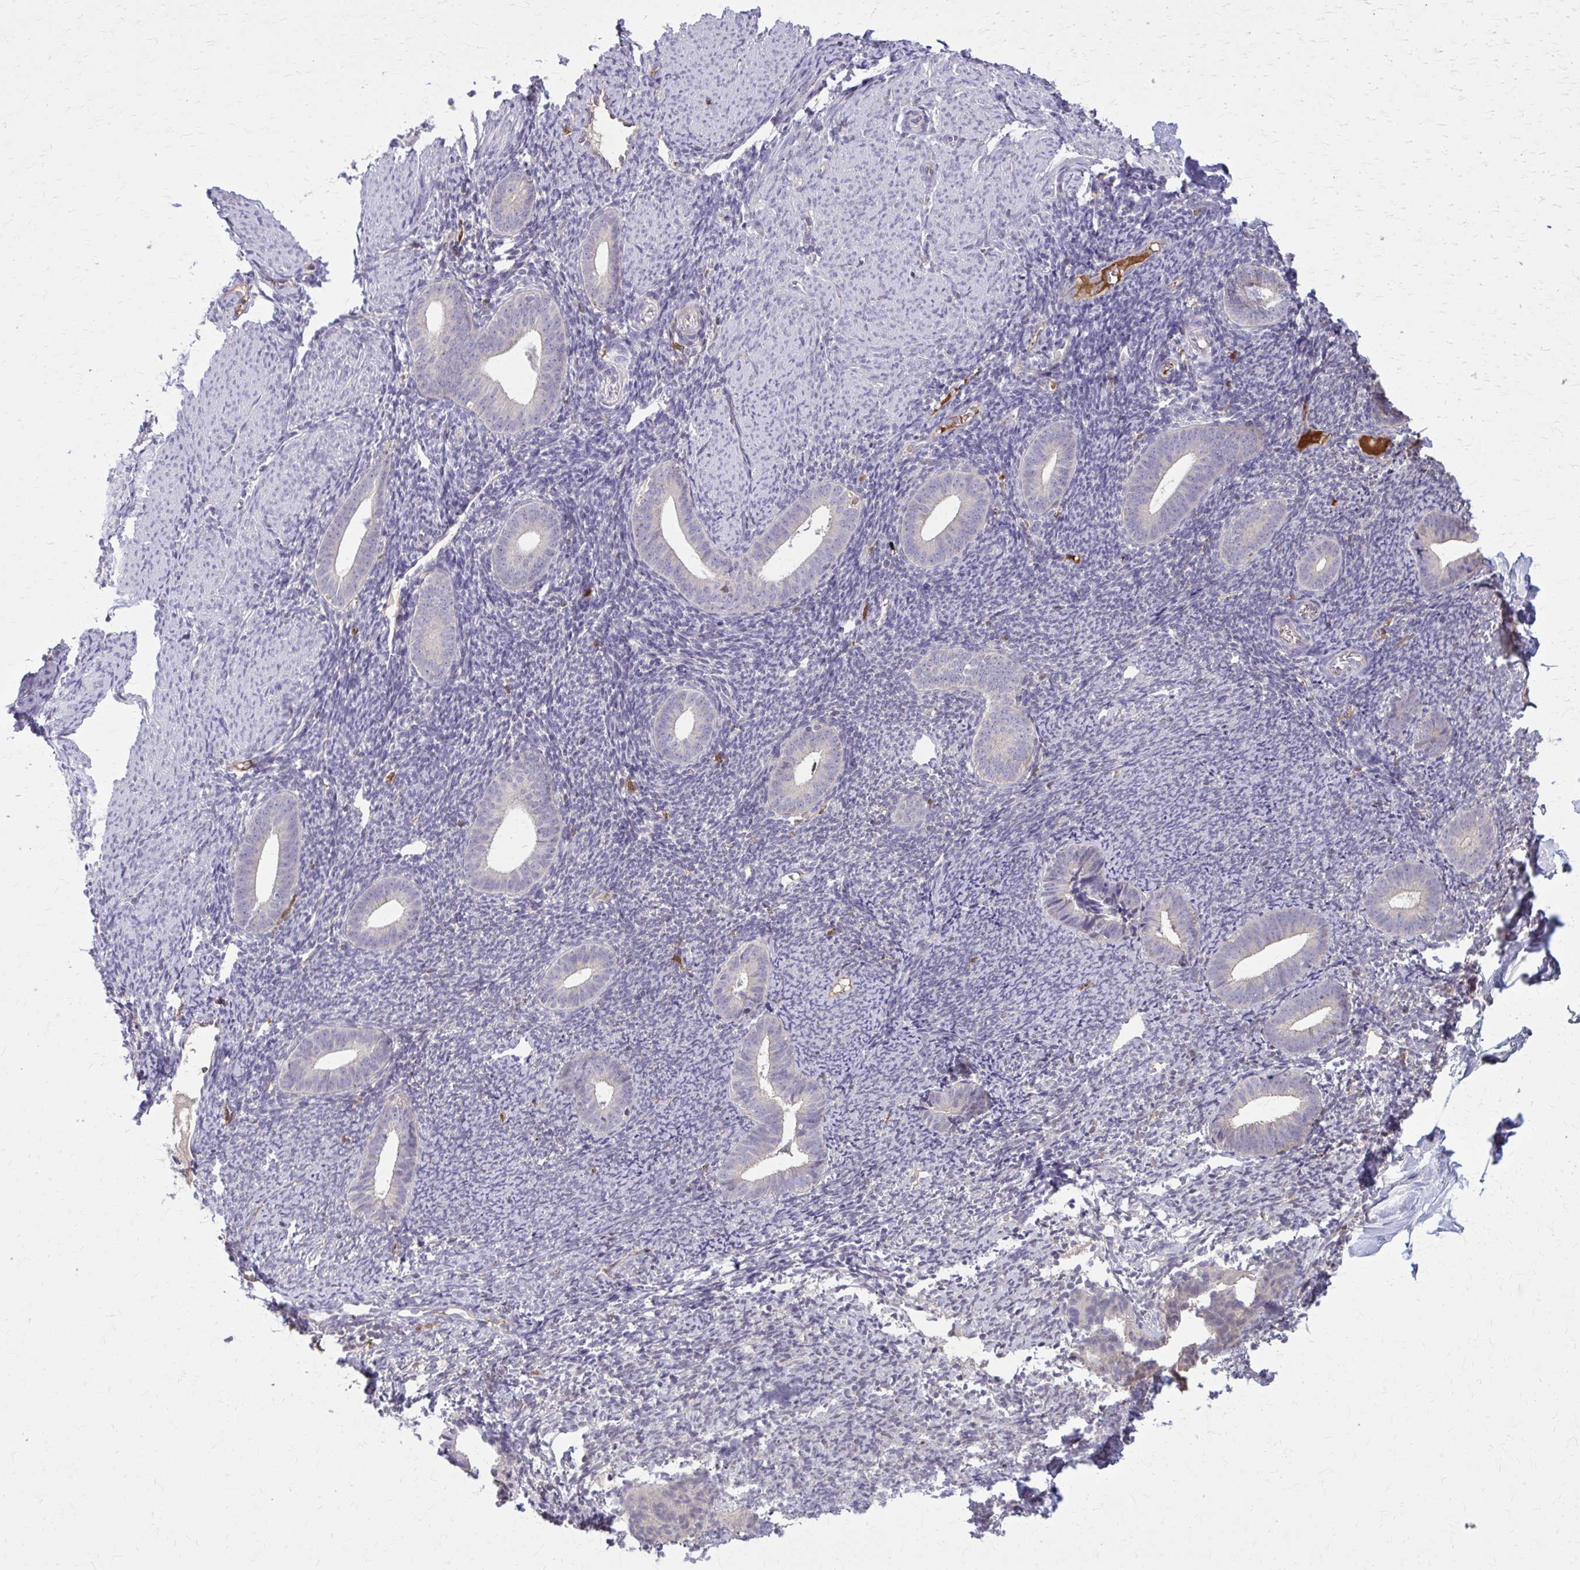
{"staining": {"intensity": "weak", "quantity": "<25%", "location": "cytoplasmic/membranous"}, "tissue": "endometrium", "cell_type": "Cells in endometrial stroma", "image_type": "normal", "snomed": [{"axis": "morphology", "description": "Normal tissue, NOS"}, {"axis": "topography", "description": "Endometrium"}], "caption": "Immunohistochemical staining of benign endometrium demonstrates no significant staining in cells in endometrial stroma.", "gene": "NRBF2", "patient": {"sex": "female", "age": 39}}